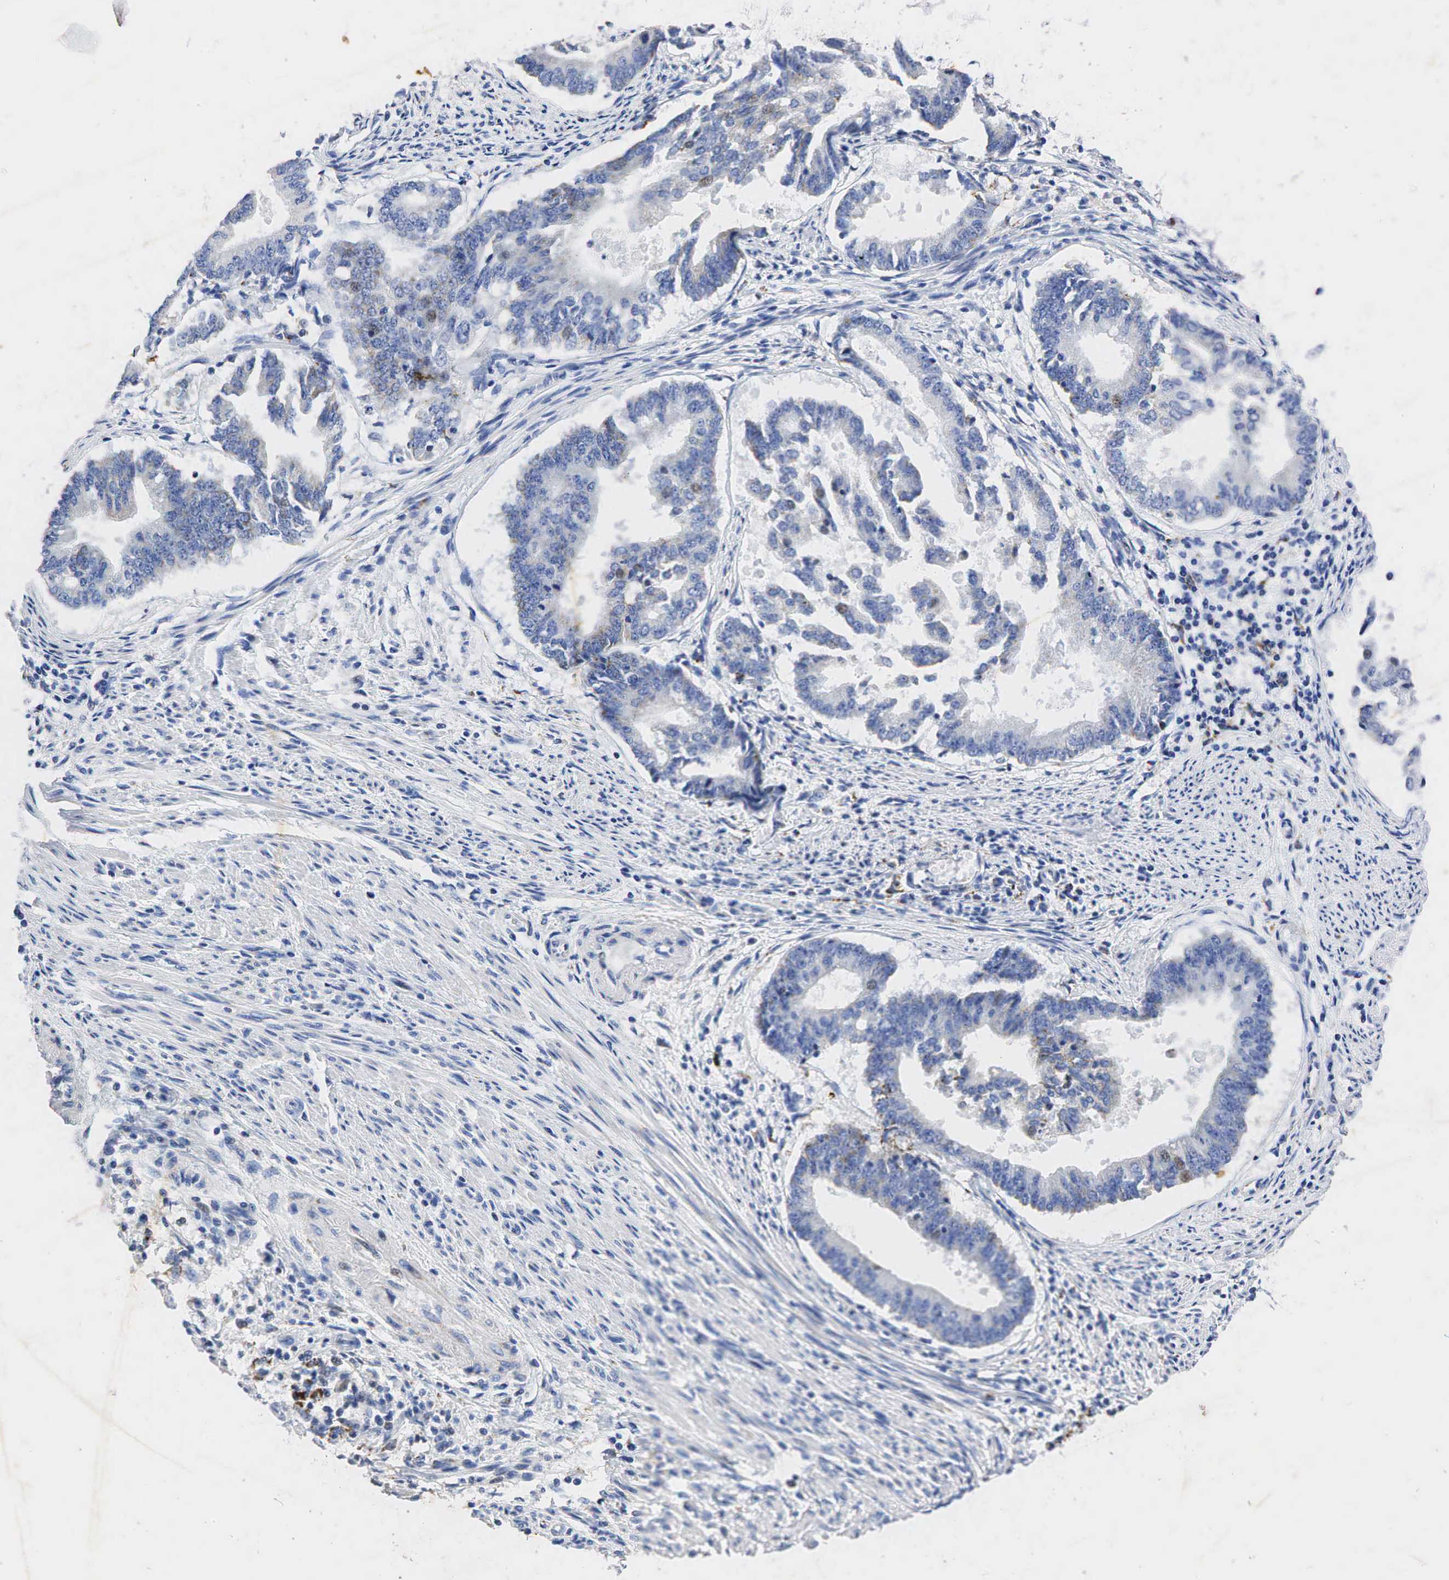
{"staining": {"intensity": "moderate", "quantity": "<25%", "location": "cytoplasmic/membranous"}, "tissue": "endometrial cancer", "cell_type": "Tumor cells", "image_type": "cancer", "snomed": [{"axis": "morphology", "description": "Adenocarcinoma, NOS"}, {"axis": "topography", "description": "Endometrium"}], "caption": "This is a photomicrograph of immunohistochemistry (IHC) staining of adenocarcinoma (endometrial), which shows moderate staining in the cytoplasmic/membranous of tumor cells.", "gene": "SYP", "patient": {"sex": "female", "age": 63}}